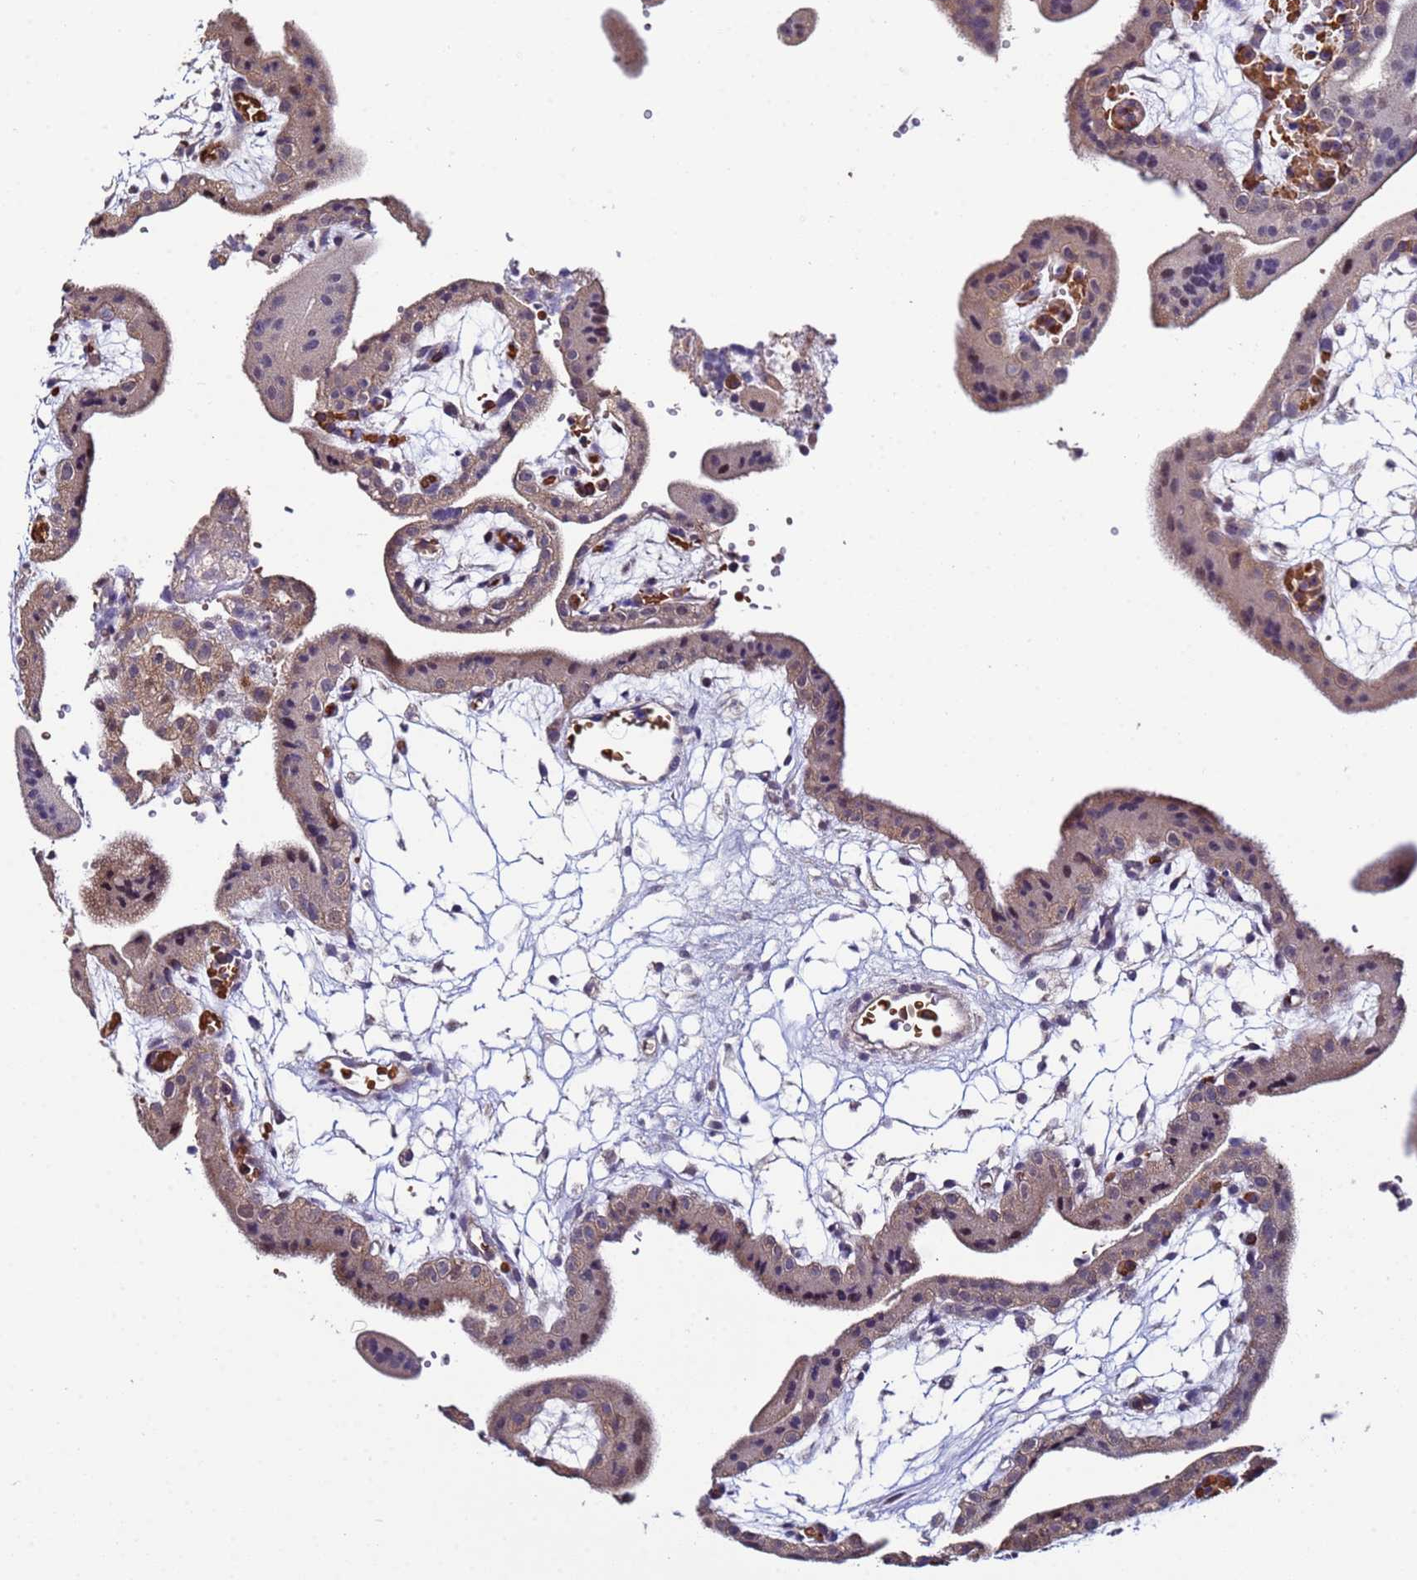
{"staining": {"intensity": "moderate", "quantity": "<25%", "location": "cytoplasmic/membranous"}, "tissue": "placenta", "cell_type": "Decidual cells", "image_type": "normal", "snomed": [{"axis": "morphology", "description": "Normal tissue, NOS"}, {"axis": "topography", "description": "Placenta"}], "caption": "A micrograph showing moderate cytoplasmic/membranous positivity in approximately <25% of decidual cells in normal placenta, as visualized by brown immunohistochemical staining.", "gene": "CLHC1", "patient": {"sex": "female", "age": 18}}